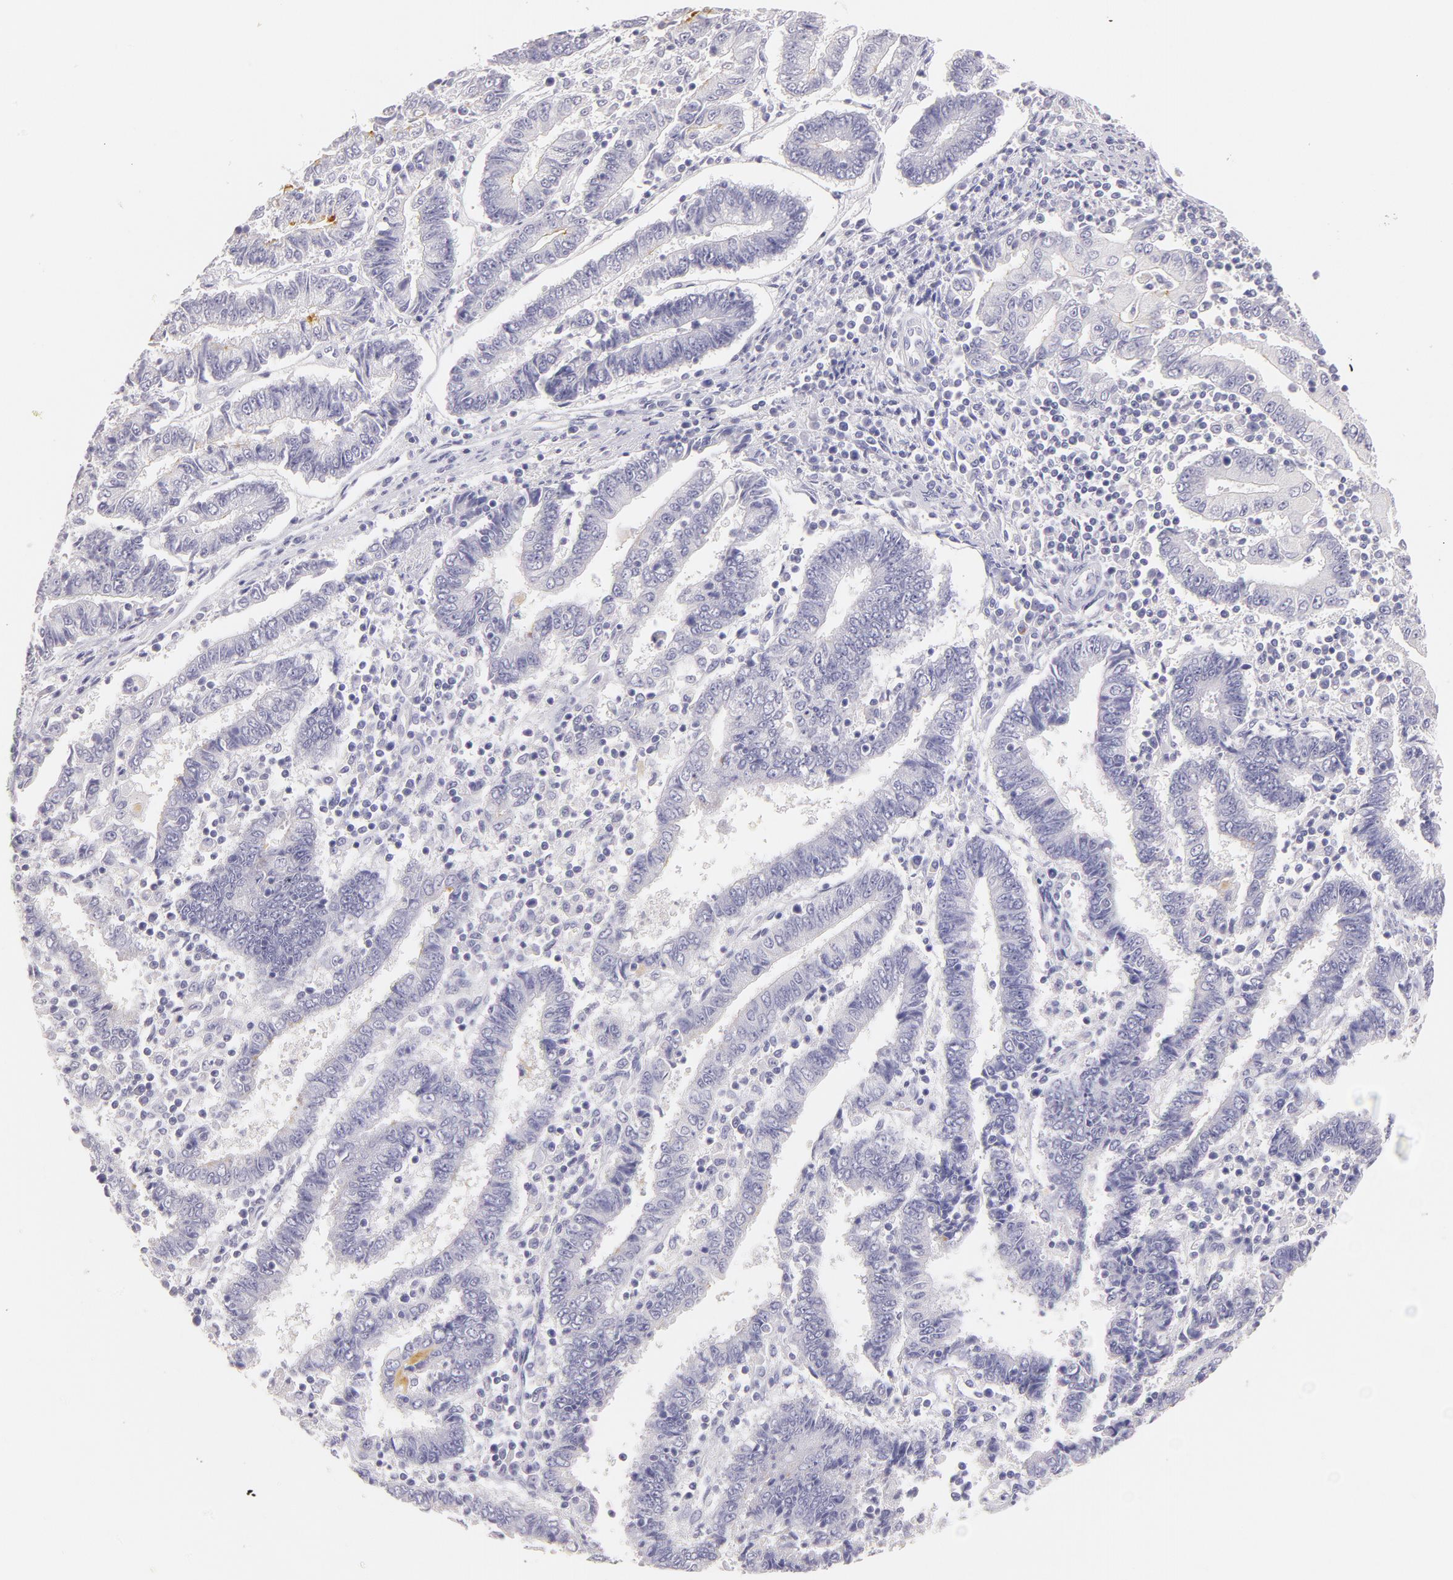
{"staining": {"intensity": "negative", "quantity": "none", "location": "none"}, "tissue": "endometrial cancer", "cell_type": "Tumor cells", "image_type": "cancer", "snomed": [{"axis": "morphology", "description": "Adenocarcinoma, NOS"}, {"axis": "topography", "description": "Endometrium"}], "caption": "A histopathology image of human endometrial cancer is negative for staining in tumor cells.", "gene": "CD44", "patient": {"sex": "female", "age": 75}}